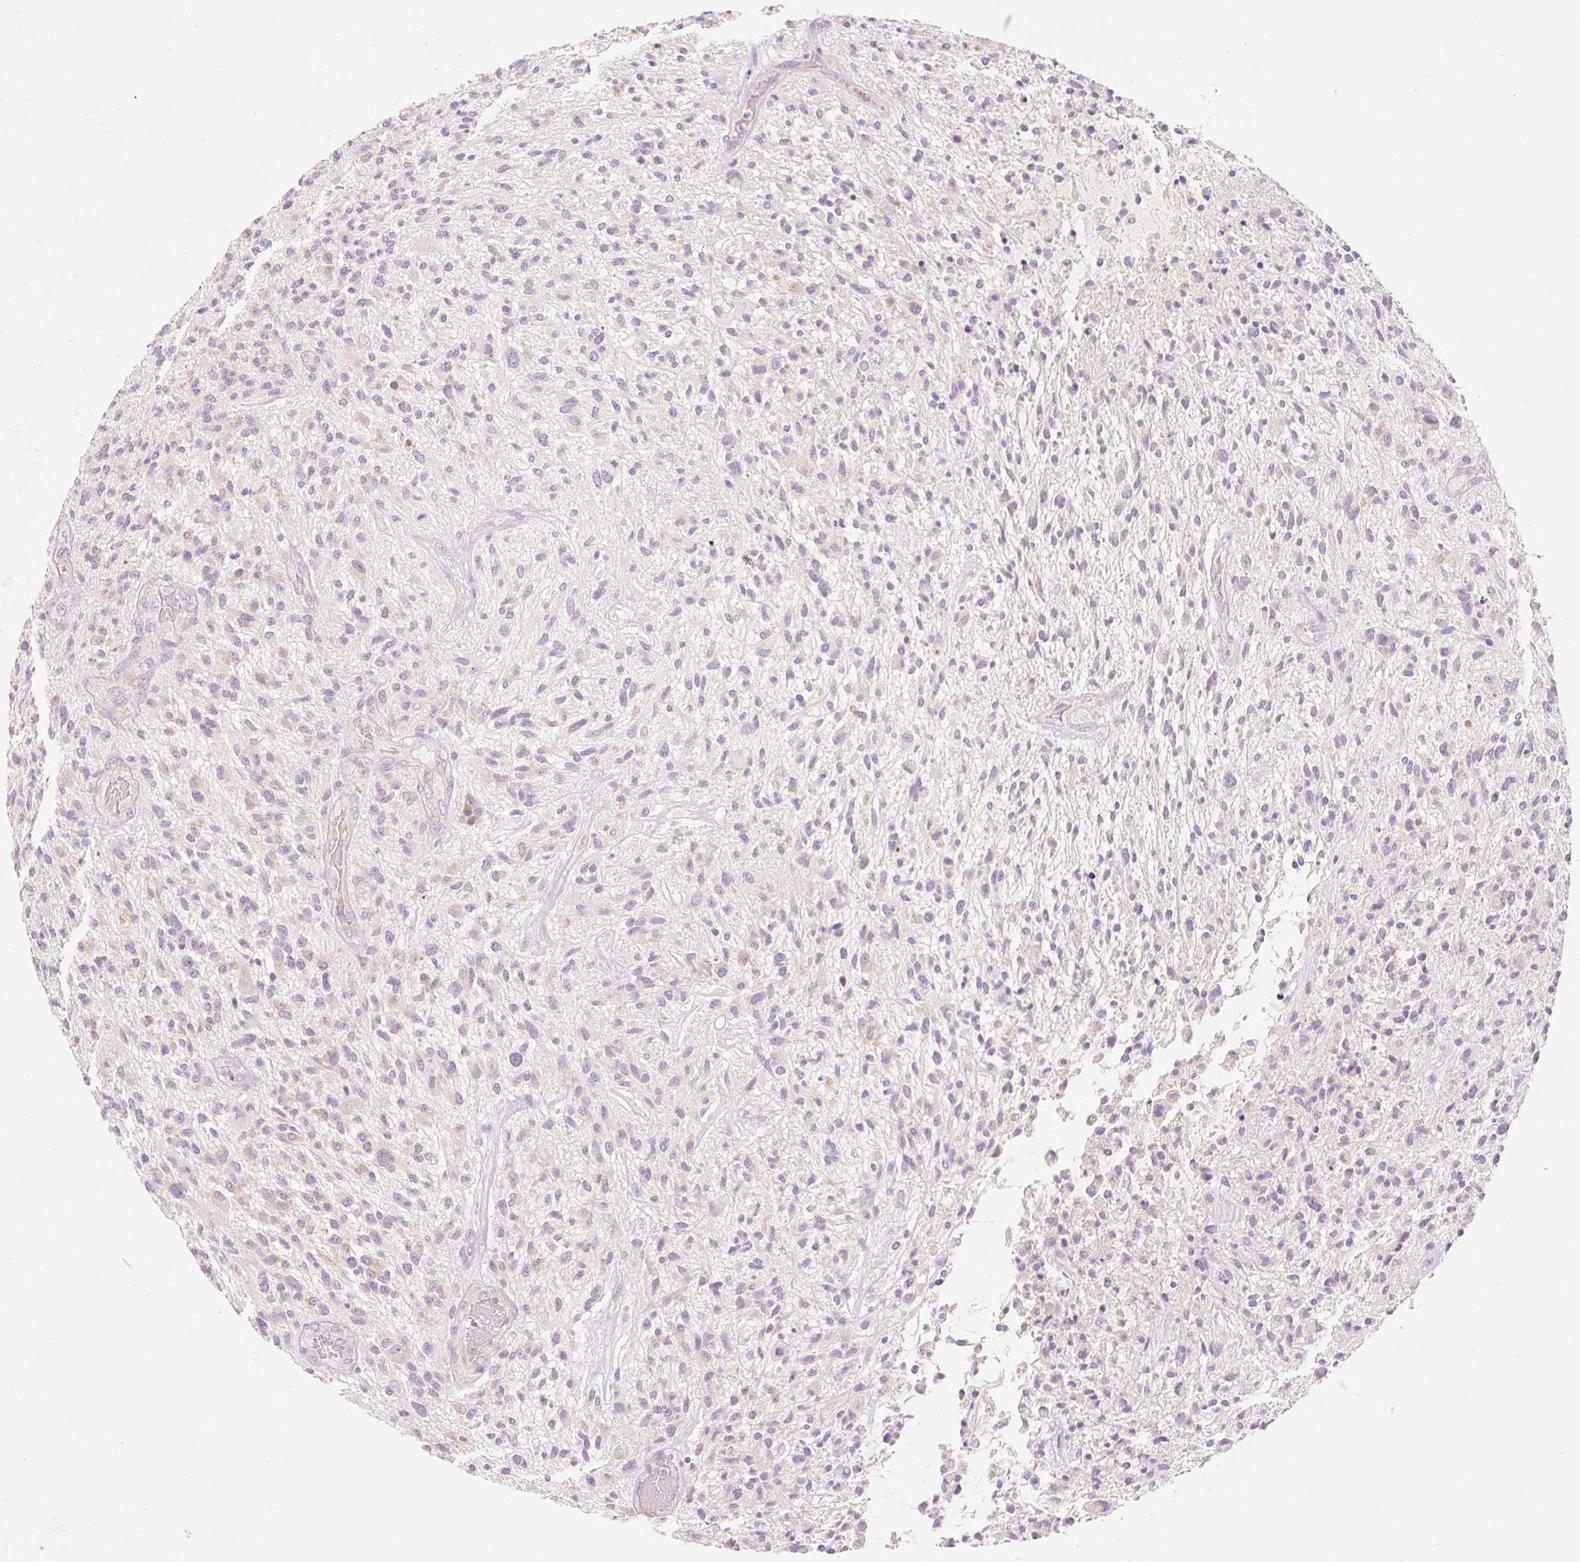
{"staining": {"intensity": "negative", "quantity": "none", "location": "none"}, "tissue": "glioma", "cell_type": "Tumor cells", "image_type": "cancer", "snomed": [{"axis": "morphology", "description": "Glioma, malignant, High grade"}, {"axis": "topography", "description": "Brain"}], "caption": "Tumor cells are negative for brown protein staining in malignant glioma (high-grade).", "gene": "MYO1D", "patient": {"sex": "male", "age": 47}}